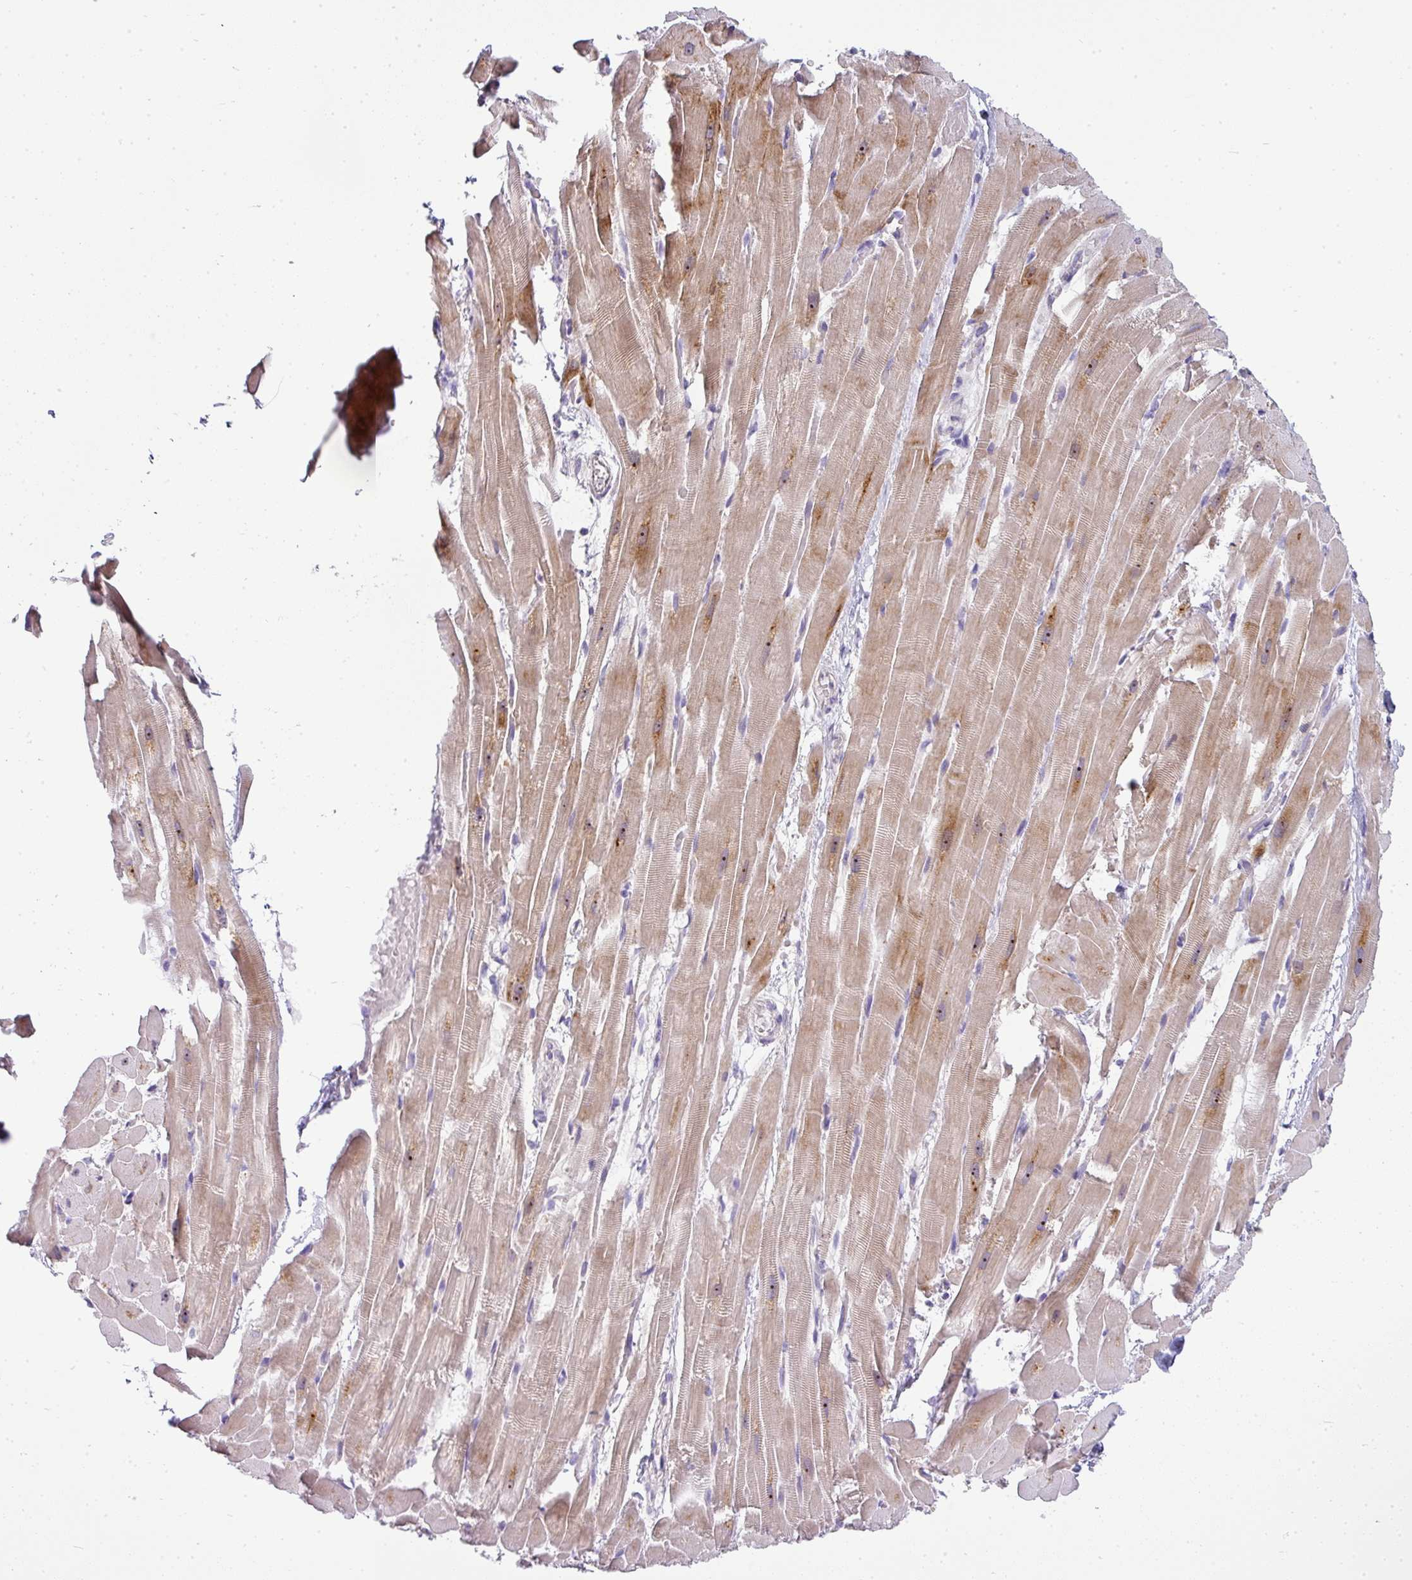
{"staining": {"intensity": "moderate", "quantity": "<25%", "location": "cytoplasmic/membranous,nuclear"}, "tissue": "heart muscle", "cell_type": "Cardiomyocytes", "image_type": "normal", "snomed": [{"axis": "morphology", "description": "Normal tissue, NOS"}, {"axis": "topography", "description": "Heart"}], "caption": "Immunohistochemical staining of normal heart muscle reveals low levels of moderate cytoplasmic/membranous,nuclear expression in about <25% of cardiomyocytes. (Brightfield microscopy of DAB IHC at high magnification).", "gene": "ASXL3", "patient": {"sex": "male", "age": 37}}